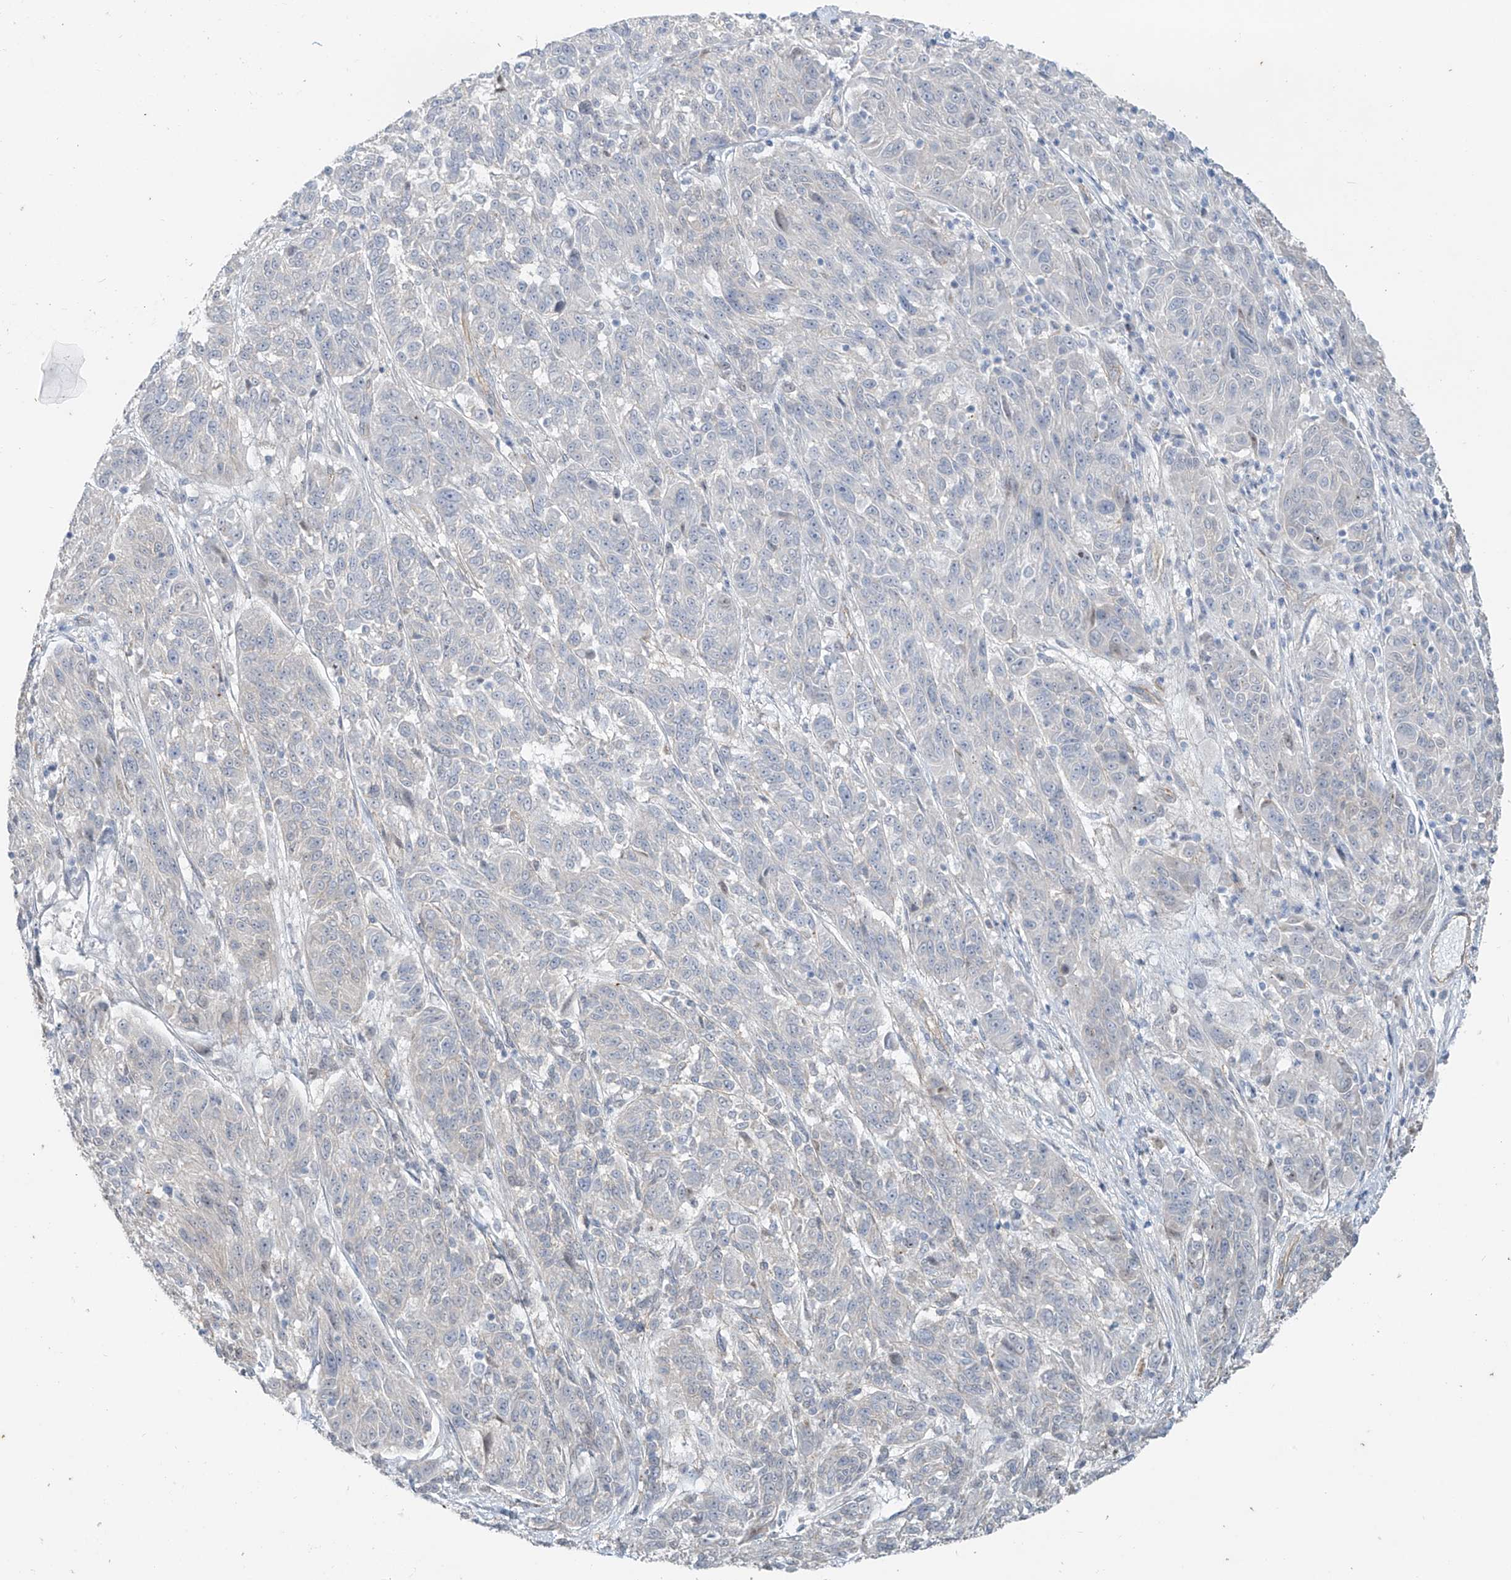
{"staining": {"intensity": "negative", "quantity": "none", "location": "none"}, "tissue": "melanoma", "cell_type": "Tumor cells", "image_type": "cancer", "snomed": [{"axis": "morphology", "description": "Malignant melanoma, NOS"}, {"axis": "topography", "description": "Skin"}], "caption": "High magnification brightfield microscopy of malignant melanoma stained with DAB (brown) and counterstained with hematoxylin (blue): tumor cells show no significant staining. The staining was performed using DAB to visualize the protein expression in brown, while the nuclei were stained in blue with hematoxylin (Magnification: 20x).", "gene": "TUBE1", "patient": {"sex": "male", "age": 53}}